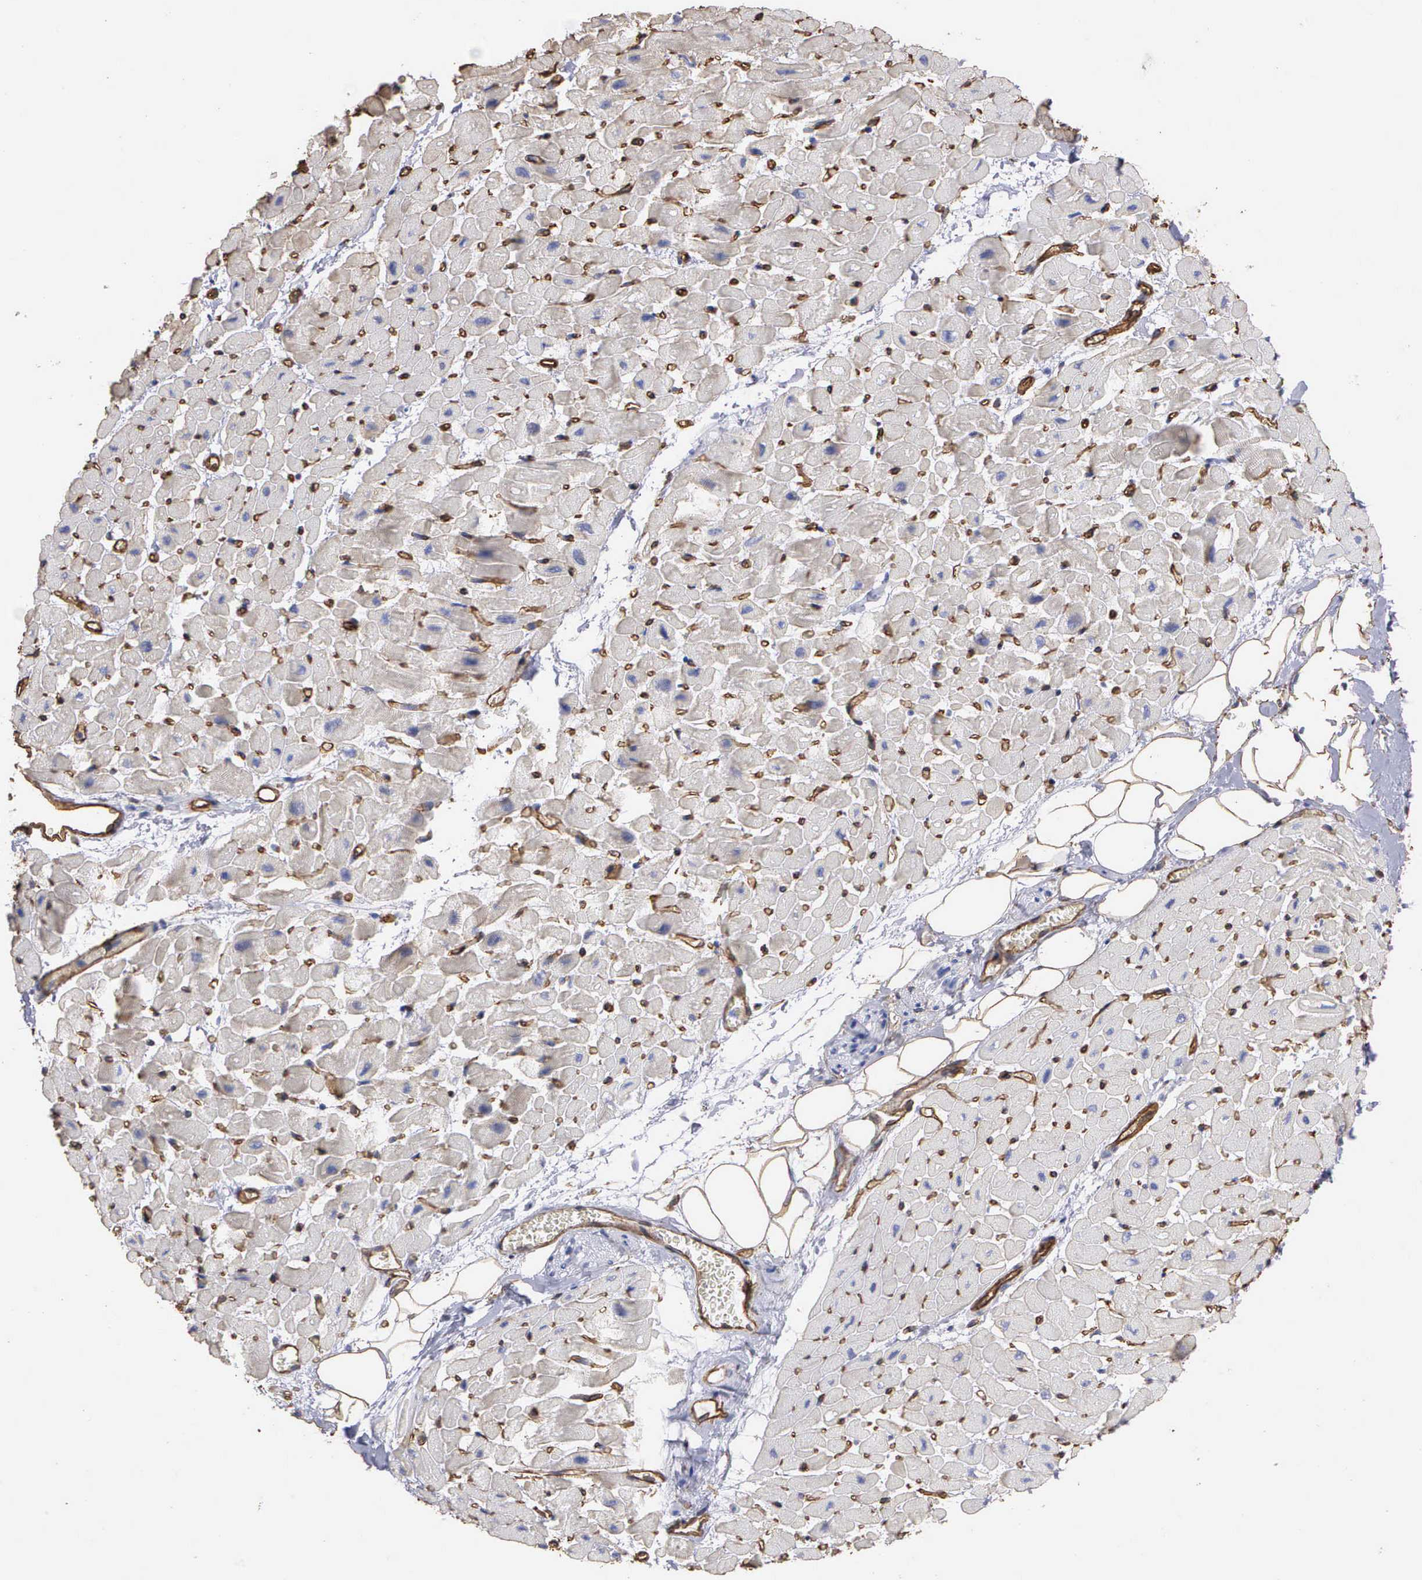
{"staining": {"intensity": "negative", "quantity": "none", "location": "none"}, "tissue": "heart muscle", "cell_type": "Cardiomyocytes", "image_type": "normal", "snomed": [{"axis": "morphology", "description": "Normal tissue, NOS"}, {"axis": "topography", "description": "Heart"}], "caption": "Normal heart muscle was stained to show a protein in brown. There is no significant staining in cardiomyocytes. The staining is performed using DAB (3,3'-diaminobenzidine) brown chromogen with nuclei counter-stained in using hematoxylin.", "gene": "MAGEB10", "patient": {"sex": "male", "age": 45}}